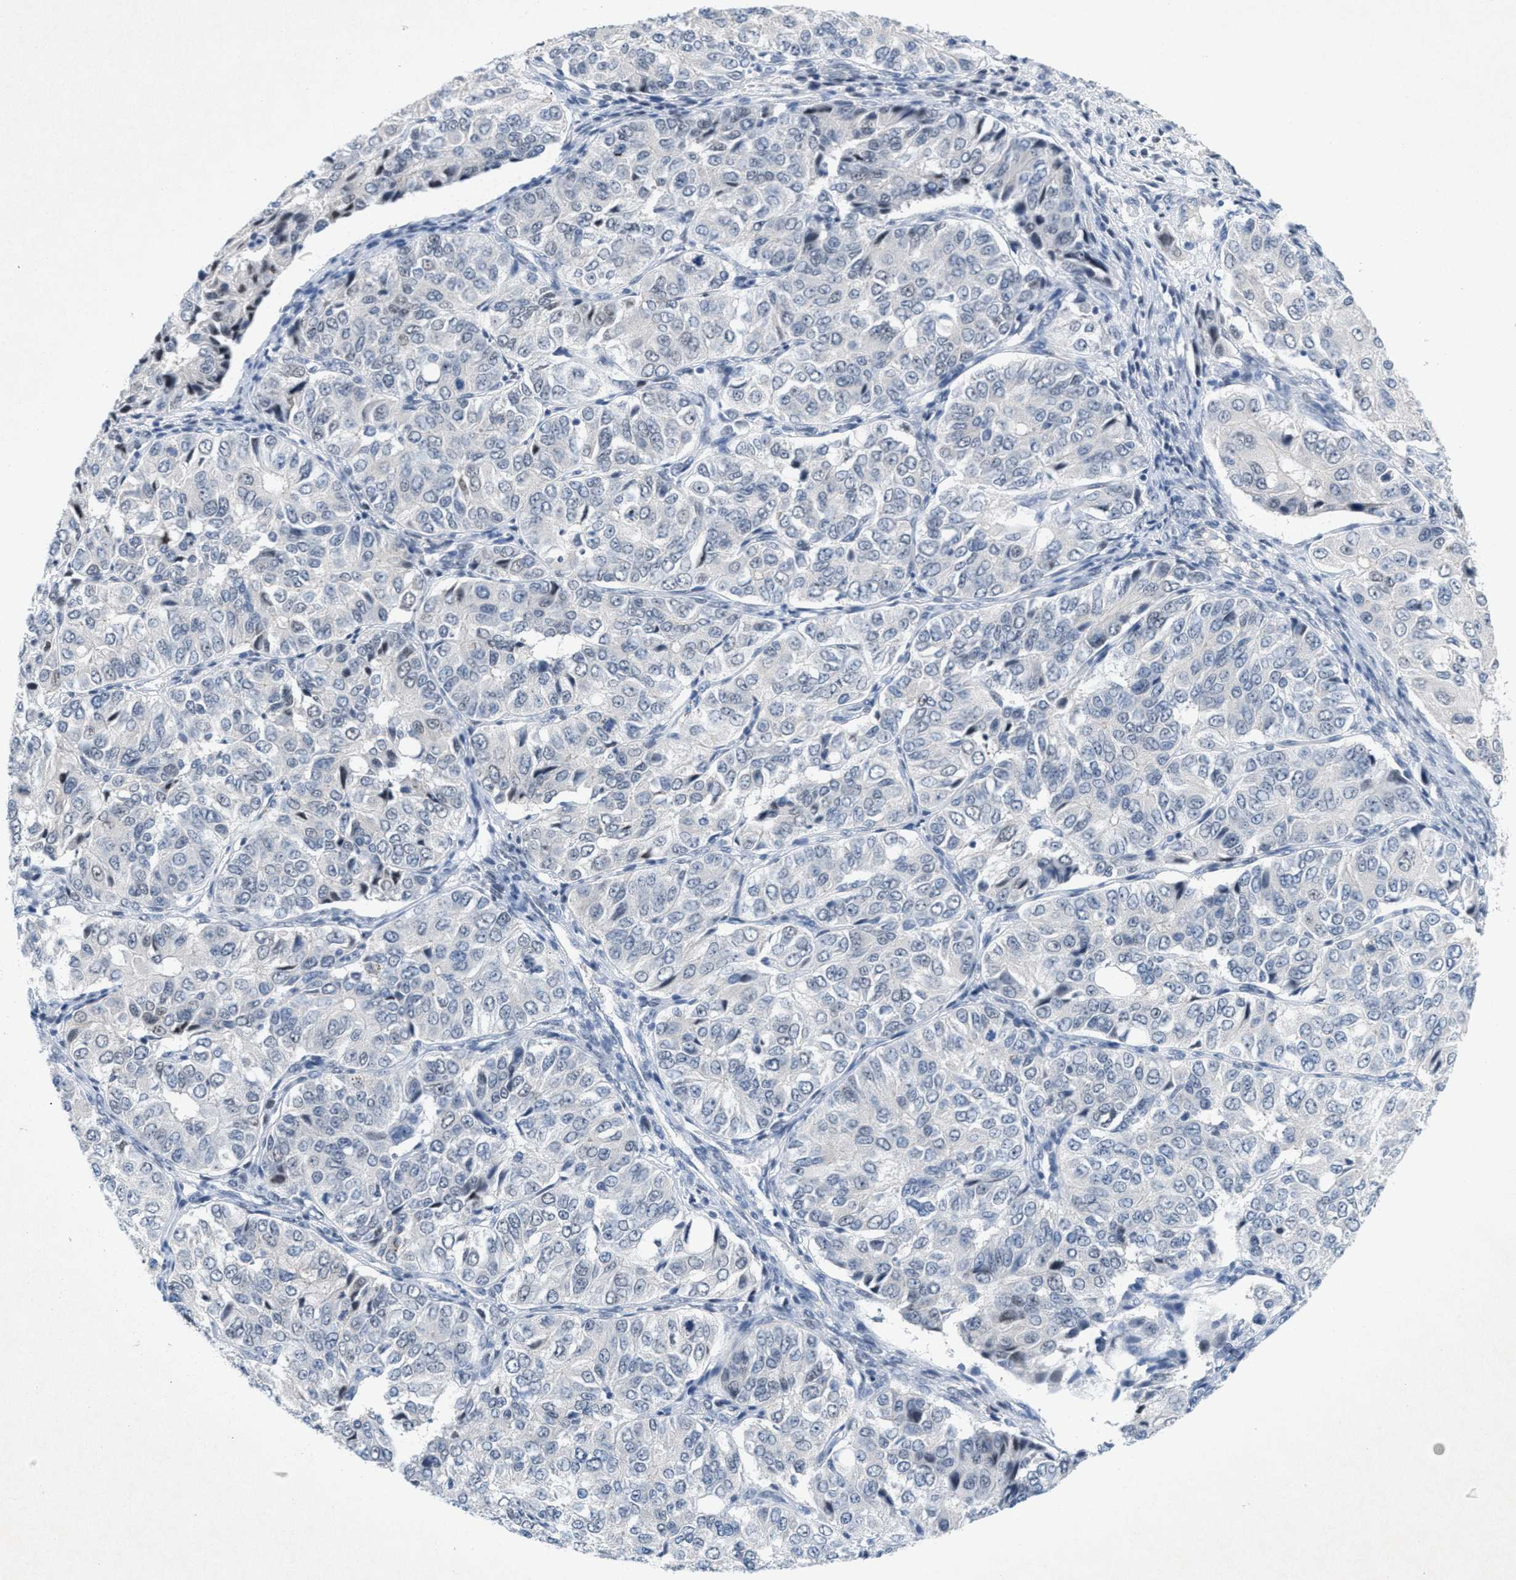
{"staining": {"intensity": "negative", "quantity": "none", "location": "none"}, "tissue": "ovarian cancer", "cell_type": "Tumor cells", "image_type": "cancer", "snomed": [{"axis": "morphology", "description": "Carcinoma, endometroid"}, {"axis": "topography", "description": "Ovary"}], "caption": "An IHC image of ovarian endometroid carcinoma is shown. There is no staining in tumor cells of ovarian endometroid carcinoma. (Immunohistochemistry (ihc), brightfield microscopy, high magnification).", "gene": "WIPI2", "patient": {"sex": "female", "age": 51}}